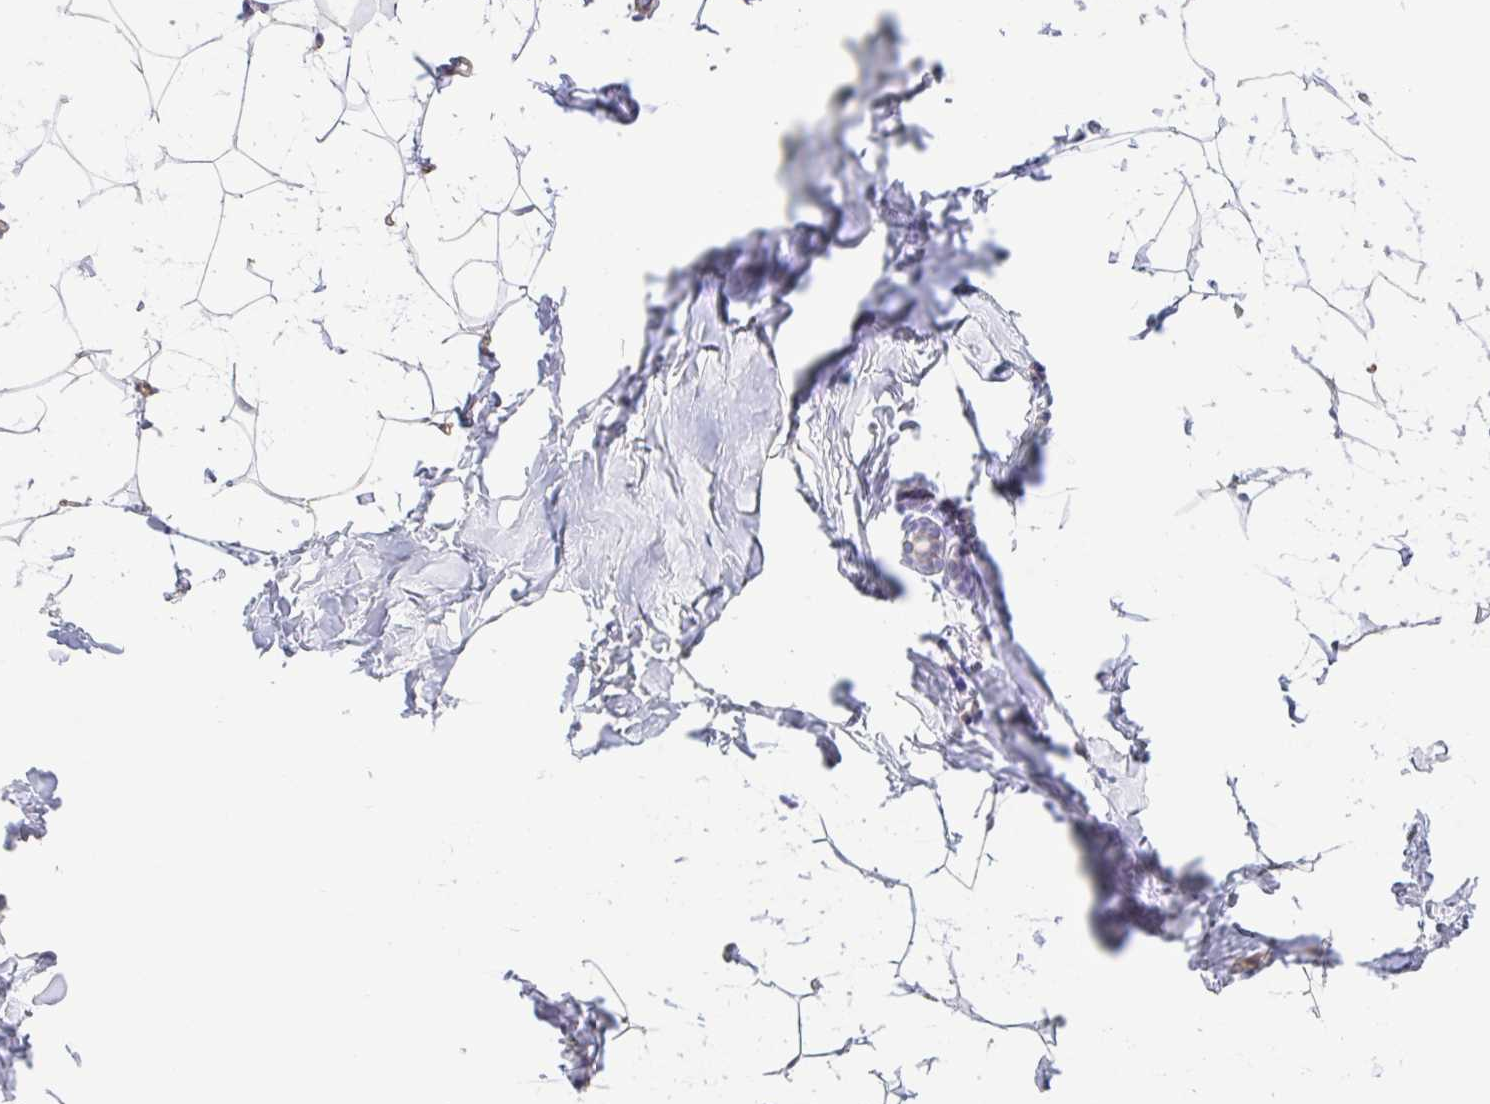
{"staining": {"intensity": "negative", "quantity": "none", "location": "none"}, "tissue": "breast", "cell_type": "Adipocytes", "image_type": "normal", "snomed": [{"axis": "morphology", "description": "Normal tissue, NOS"}, {"axis": "topography", "description": "Breast"}], "caption": "Immunohistochemistry of normal breast exhibits no positivity in adipocytes. (IHC, brightfield microscopy, high magnification).", "gene": "FABP3", "patient": {"sex": "female", "age": 32}}